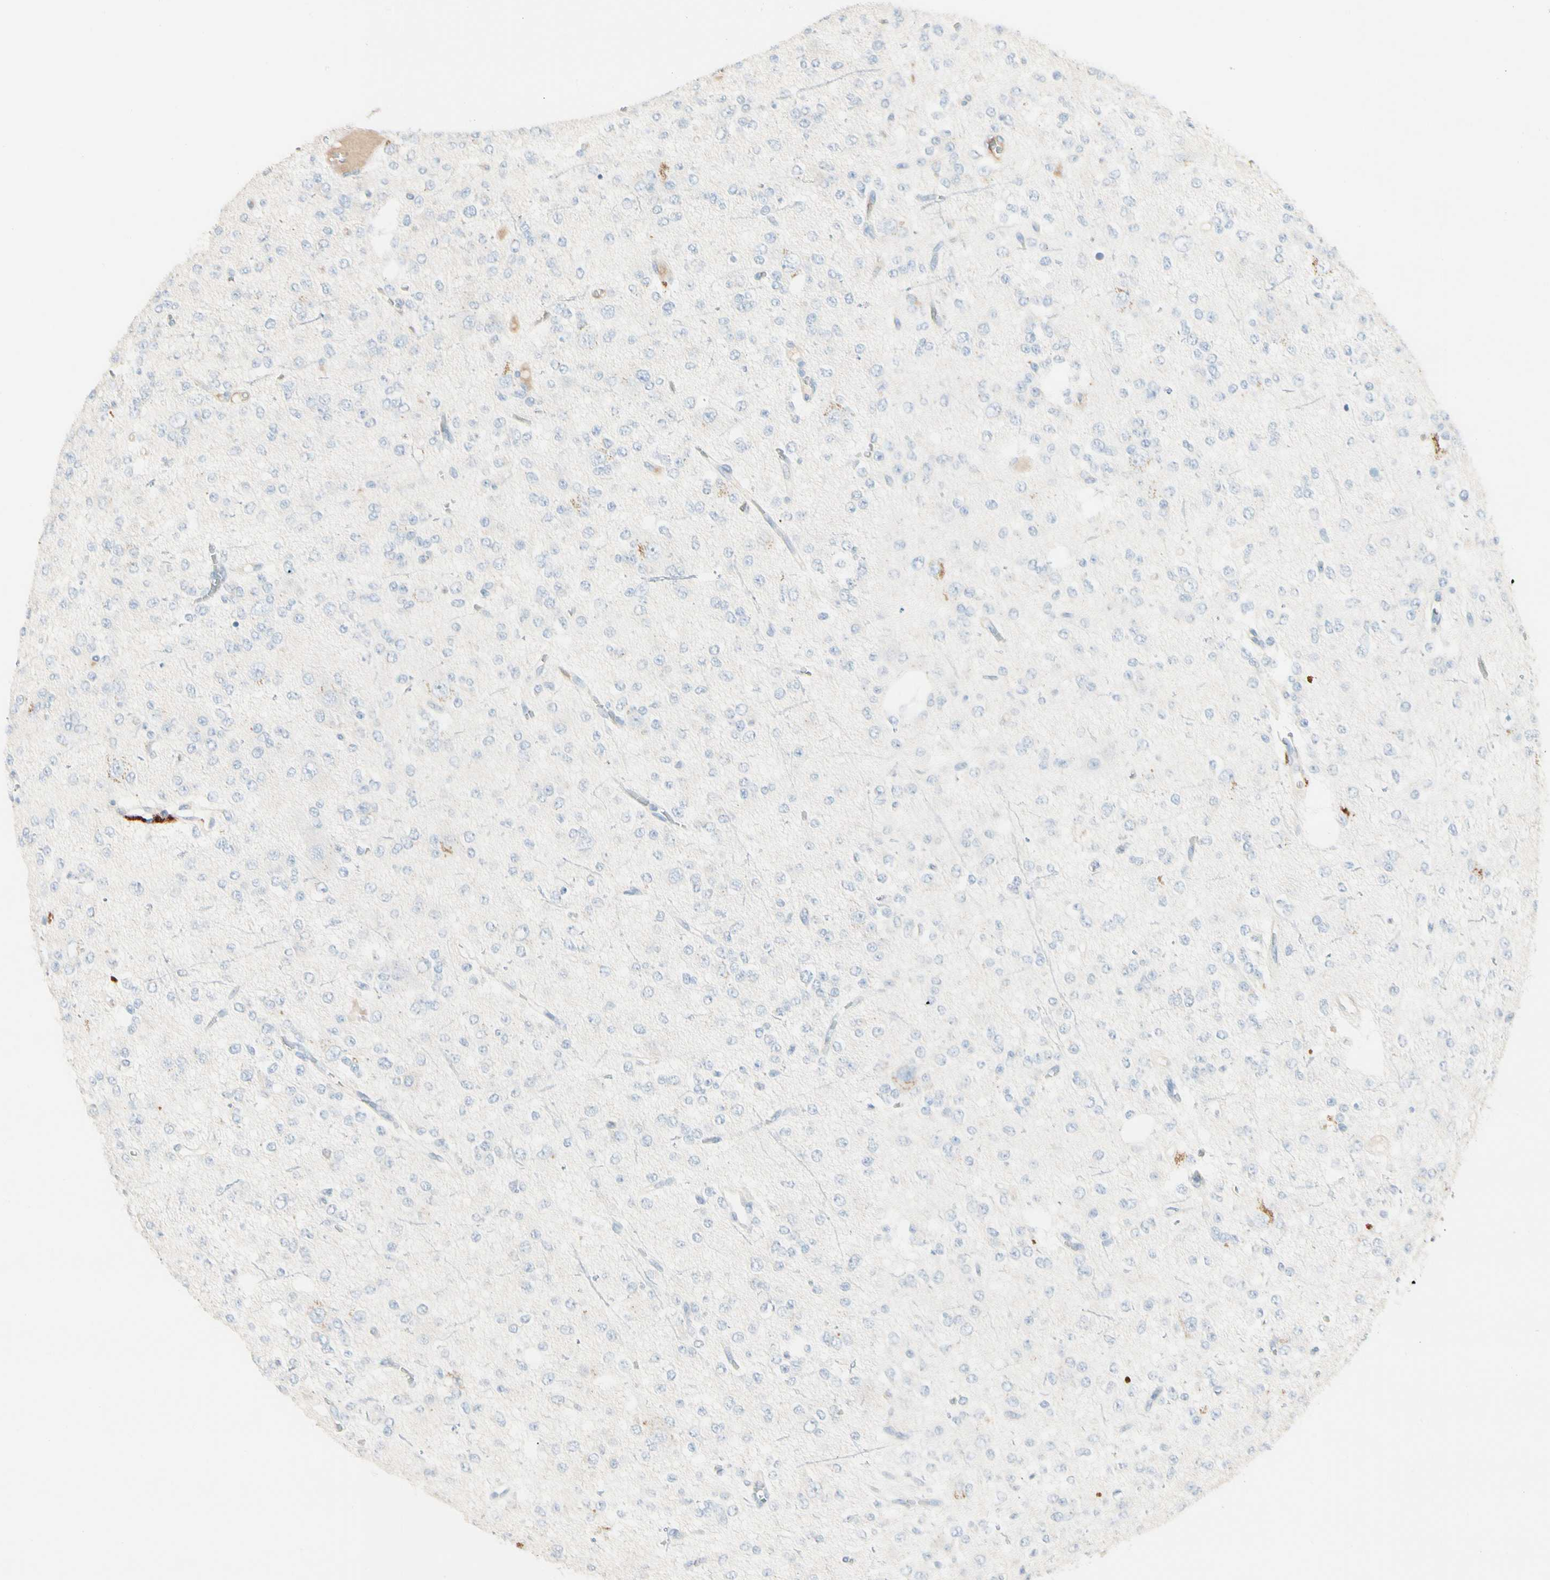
{"staining": {"intensity": "negative", "quantity": "none", "location": "none"}, "tissue": "glioma", "cell_type": "Tumor cells", "image_type": "cancer", "snomed": [{"axis": "morphology", "description": "Glioma, malignant, Low grade"}, {"axis": "topography", "description": "Brain"}], "caption": "The micrograph displays no significant staining in tumor cells of low-grade glioma (malignant). Brightfield microscopy of IHC stained with DAB (brown) and hematoxylin (blue), captured at high magnification.", "gene": "ALDH18A1", "patient": {"sex": "male", "age": 38}}